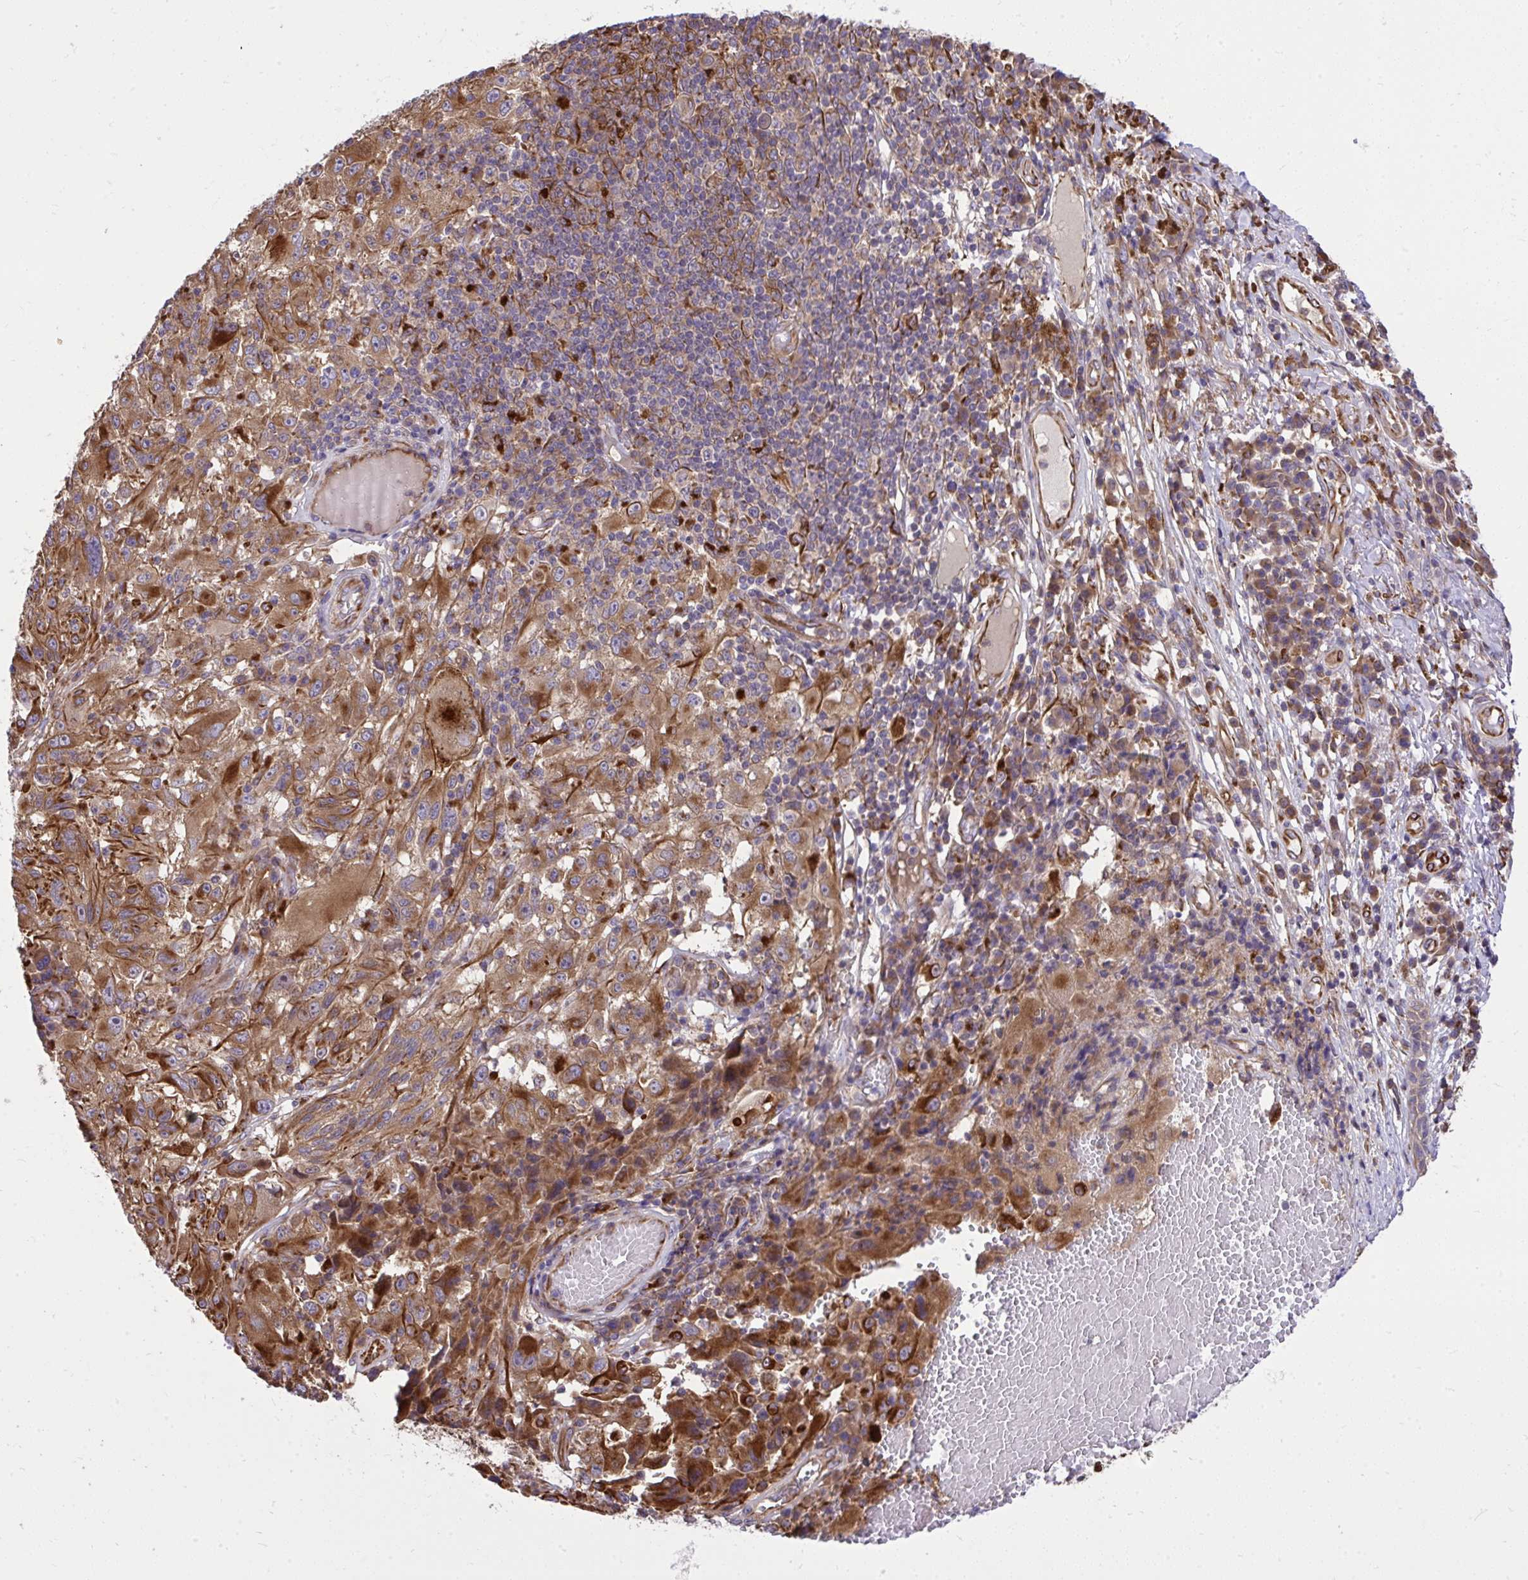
{"staining": {"intensity": "strong", "quantity": "25%-75%", "location": "cytoplasmic/membranous"}, "tissue": "melanoma", "cell_type": "Tumor cells", "image_type": "cancer", "snomed": [{"axis": "morphology", "description": "Malignant melanoma, NOS"}, {"axis": "topography", "description": "Skin"}], "caption": "Tumor cells reveal strong cytoplasmic/membranous positivity in approximately 25%-75% of cells in melanoma.", "gene": "PAIP2", "patient": {"sex": "female", "age": 71}}